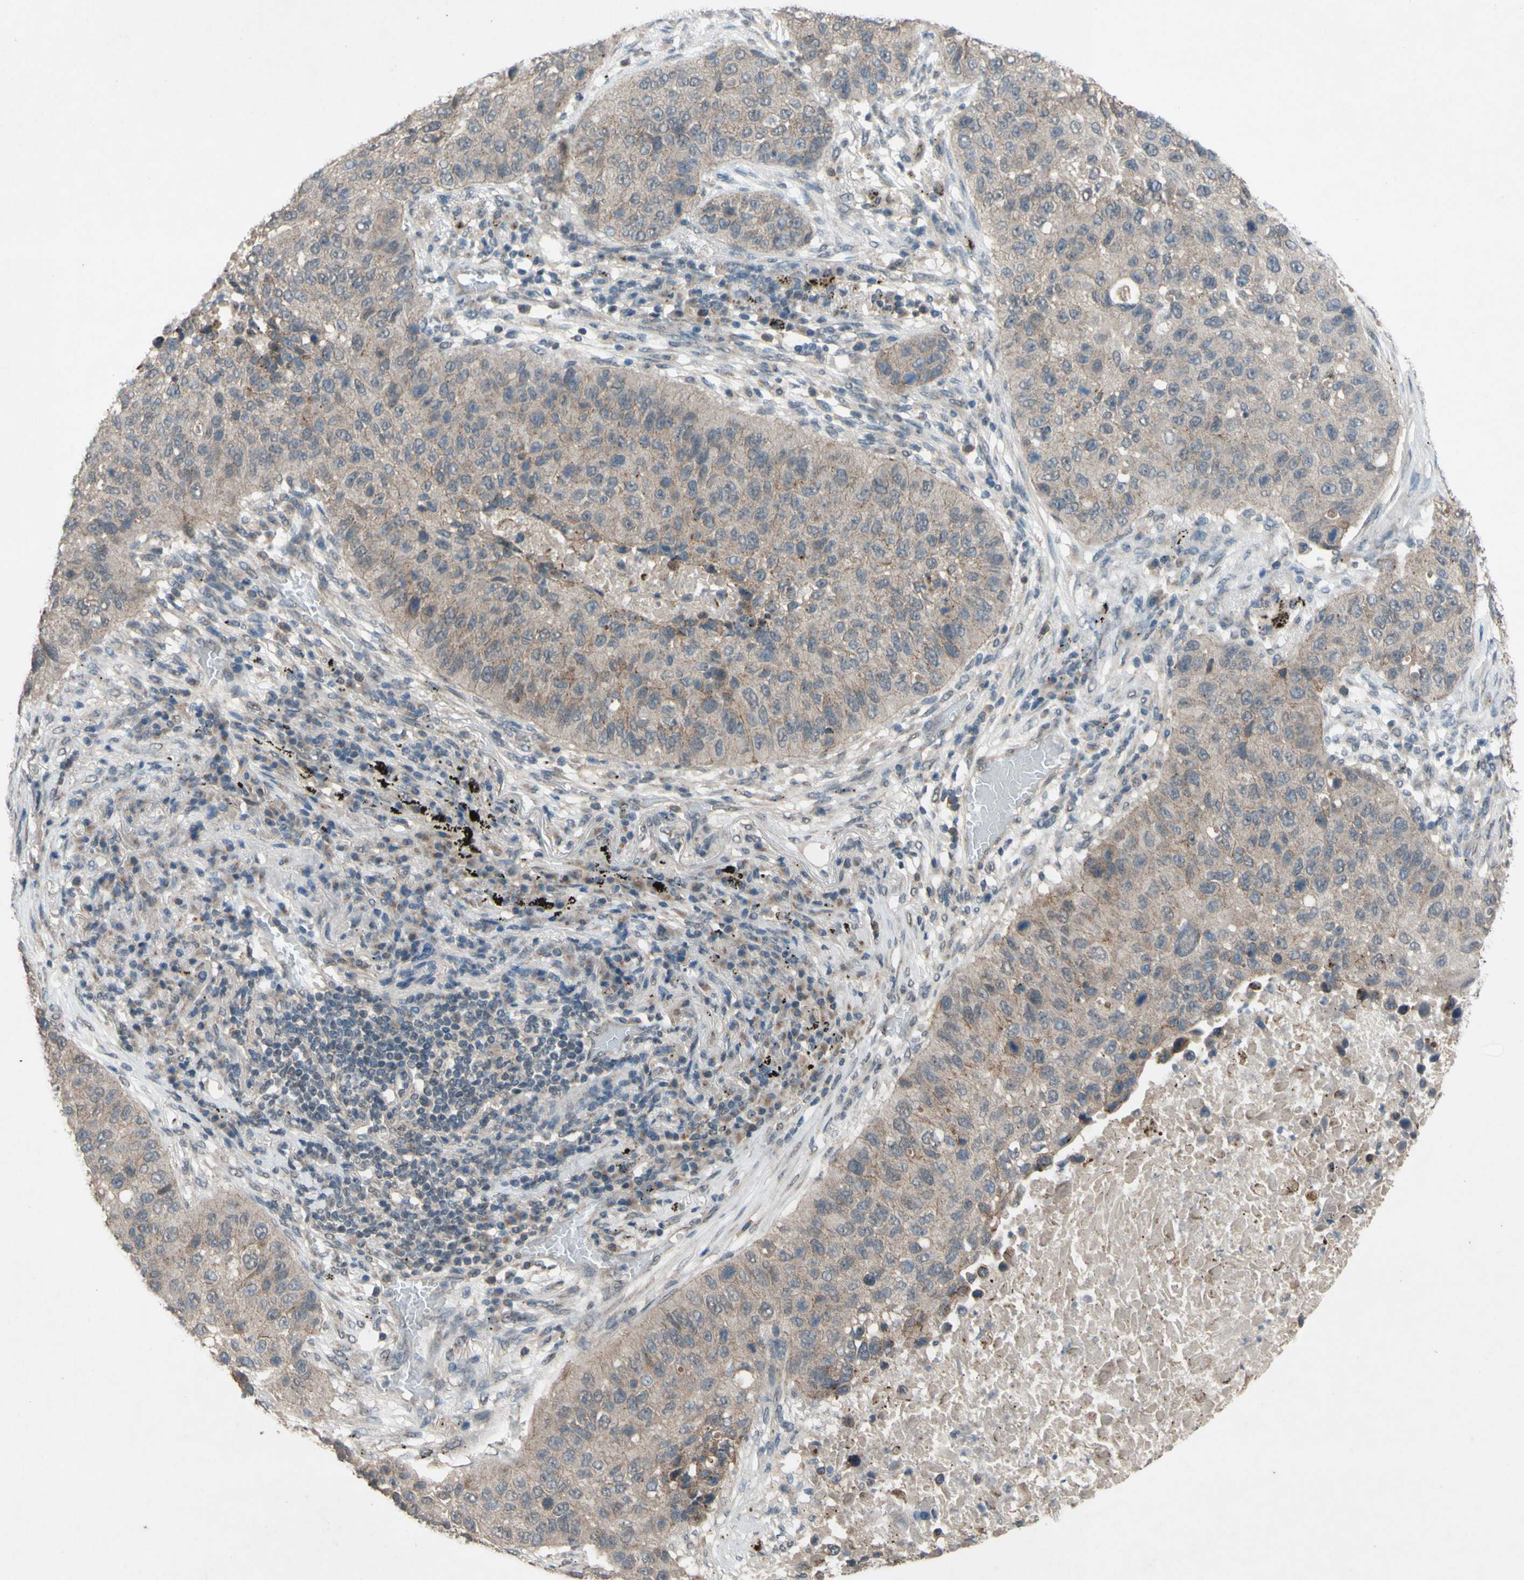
{"staining": {"intensity": "moderate", "quantity": "25%-75%", "location": "cytoplasmic/membranous"}, "tissue": "lung cancer", "cell_type": "Tumor cells", "image_type": "cancer", "snomed": [{"axis": "morphology", "description": "Squamous cell carcinoma, NOS"}, {"axis": "topography", "description": "Lung"}], "caption": "Tumor cells exhibit moderate cytoplasmic/membranous expression in about 25%-75% of cells in lung cancer (squamous cell carcinoma).", "gene": "CDCP1", "patient": {"sex": "male", "age": 57}}